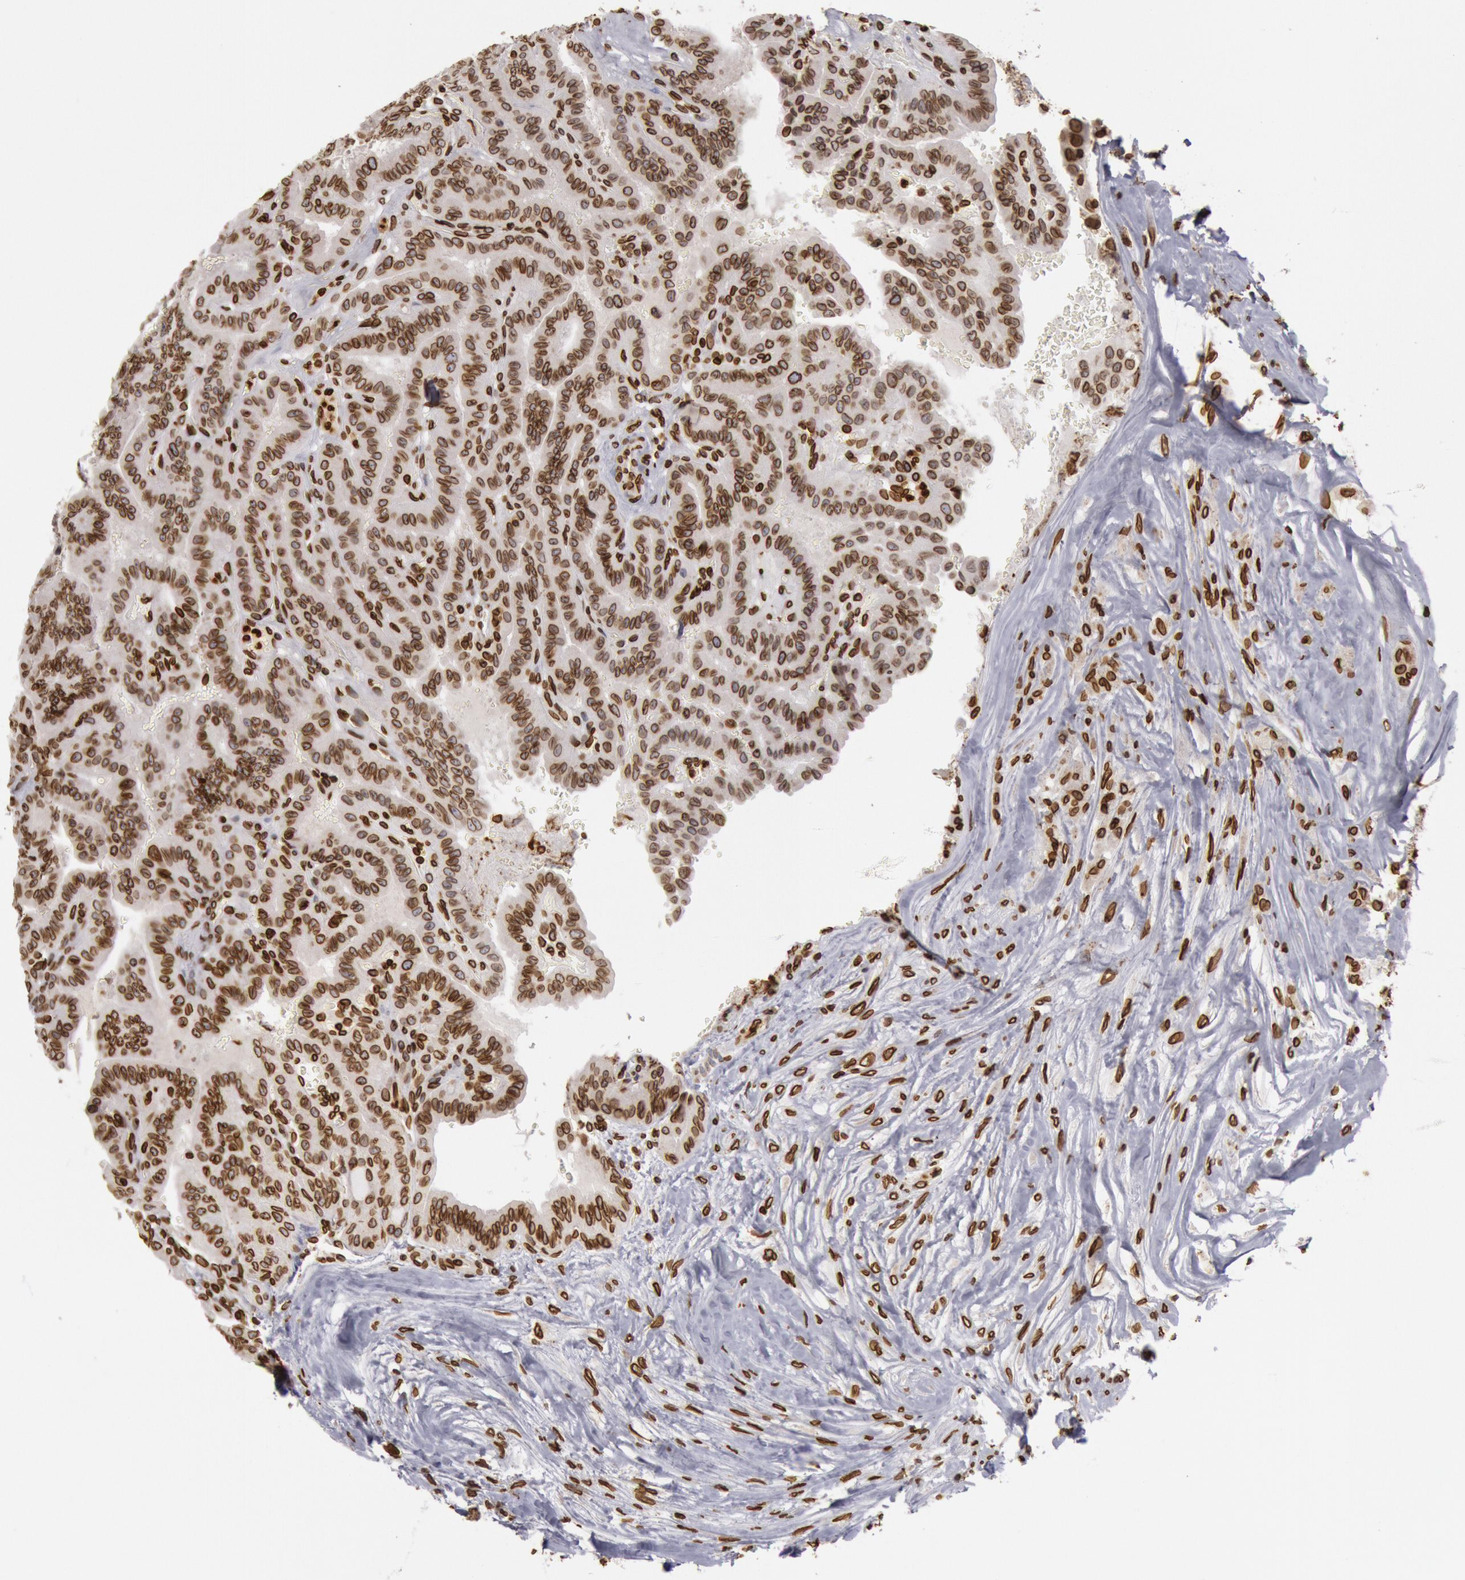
{"staining": {"intensity": "strong", "quantity": ">75%", "location": "cytoplasmic/membranous,nuclear"}, "tissue": "thyroid cancer", "cell_type": "Tumor cells", "image_type": "cancer", "snomed": [{"axis": "morphology", "description": "Papillary adenocarcinoma, NOS"}, {"axis": "topography", "description": "Thyroid gland"}], "caption": "This is a photomicrograph of immunohistochemistry staining of papillary adenocarcinoma (thyroid), which shows strong positivity in the cytoplasmic/membranous and nuclear of tumor cells.", "gene": "SUN2", "patient": {"sex": "male", "age": 87}}